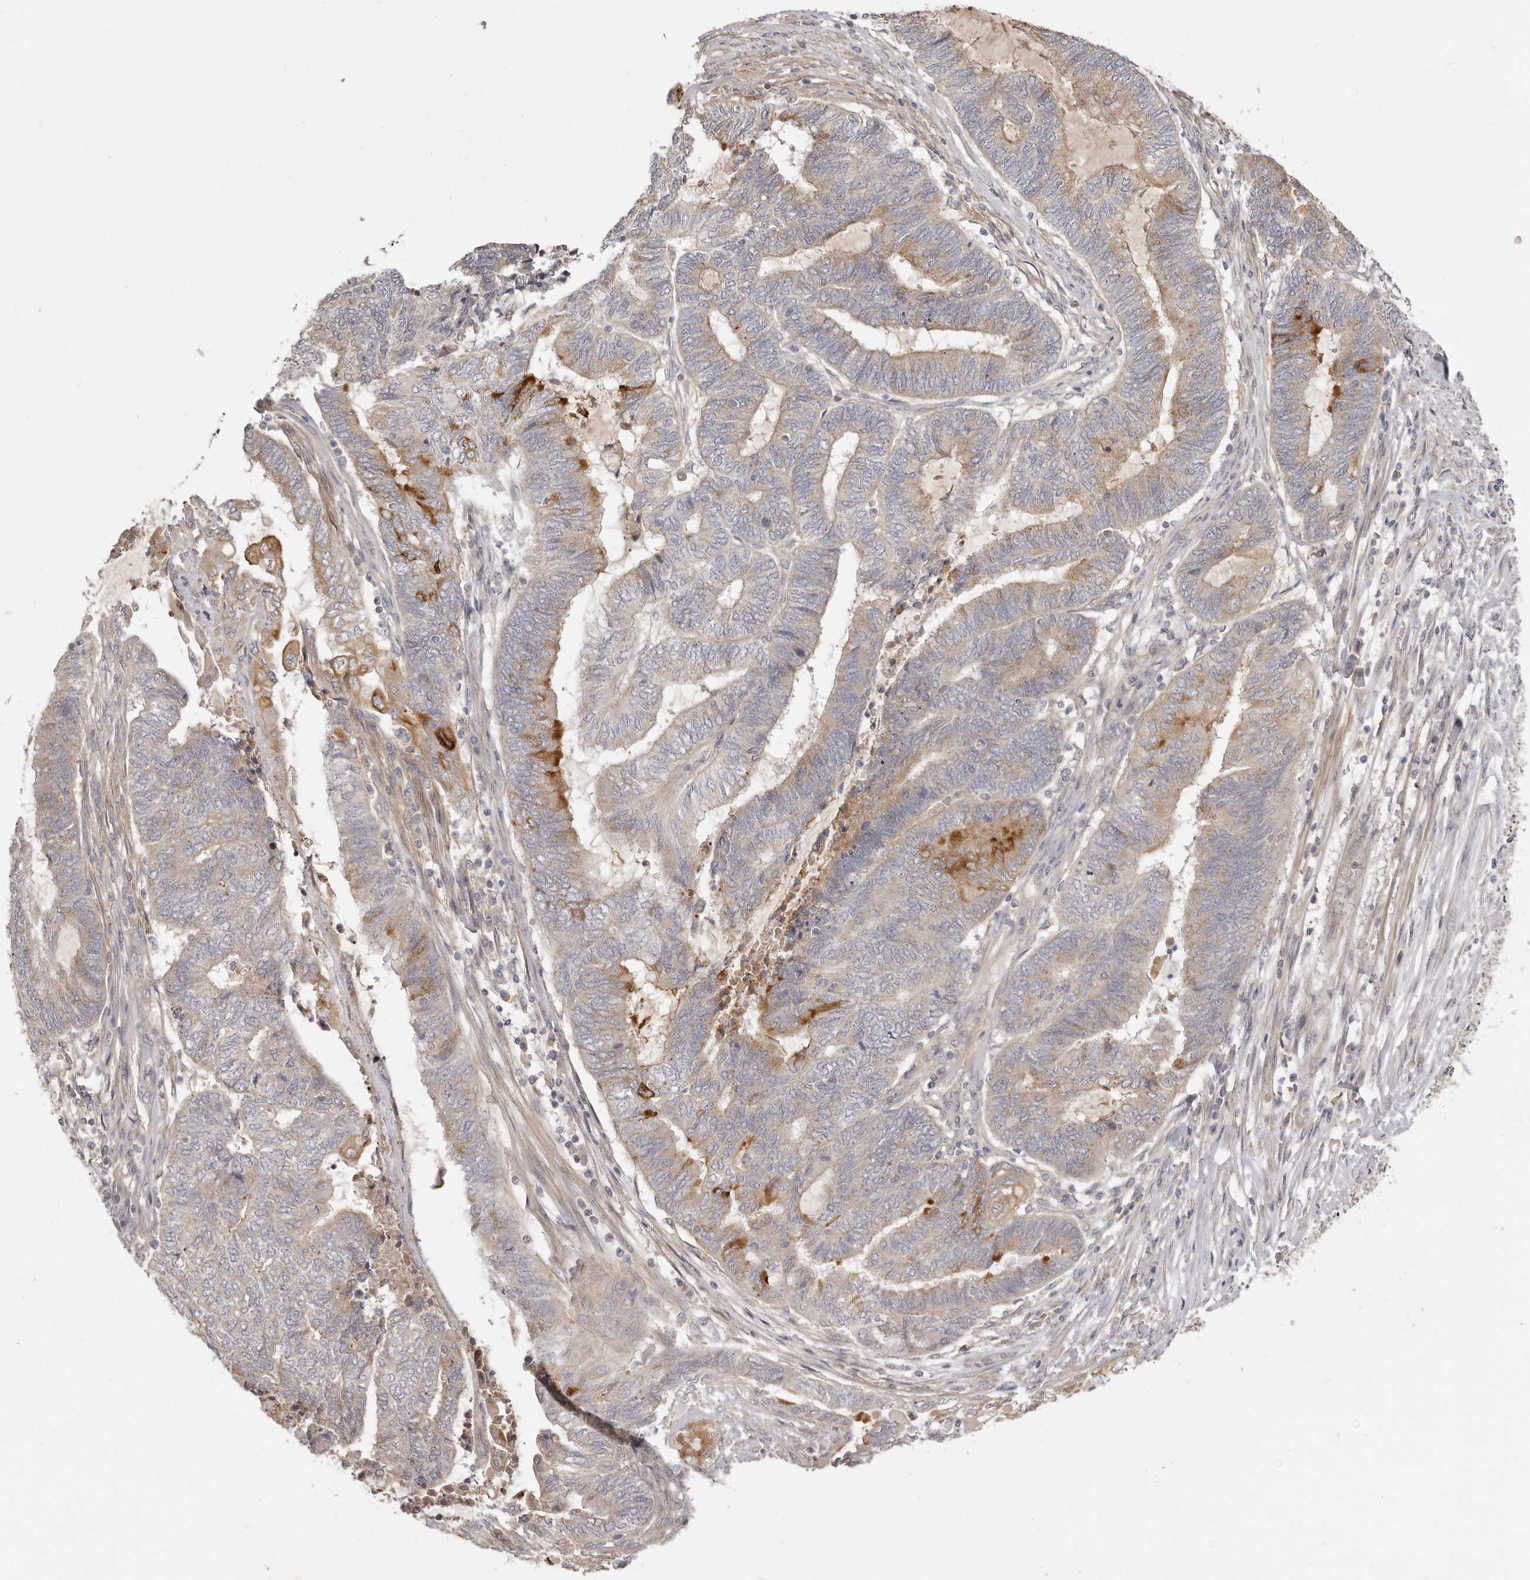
{"staining": {"intensity": "weak", "quantity": ">75%", "location": "cytoplasmic/membranous"}, "tissue": "endometrial cancer", "cell_type": "Tumor cells", "image_type": "cancer", "snomed": [{"axis": "morphology", "description": "Adenocarcinoma, NOS"}, {"axis": "topography", "description": "Uterus"}, {"axis": "topography", "description": "Endometrium"}], "caption": "This image exhibits IHC staining of human endometrial adenocarcinoma, with low weak cytoplasmic/membranous expression in approximately >75% of tumor cells.", "gene": "ADAMTS9", "patient": {"sex": "female", "age": 70}}